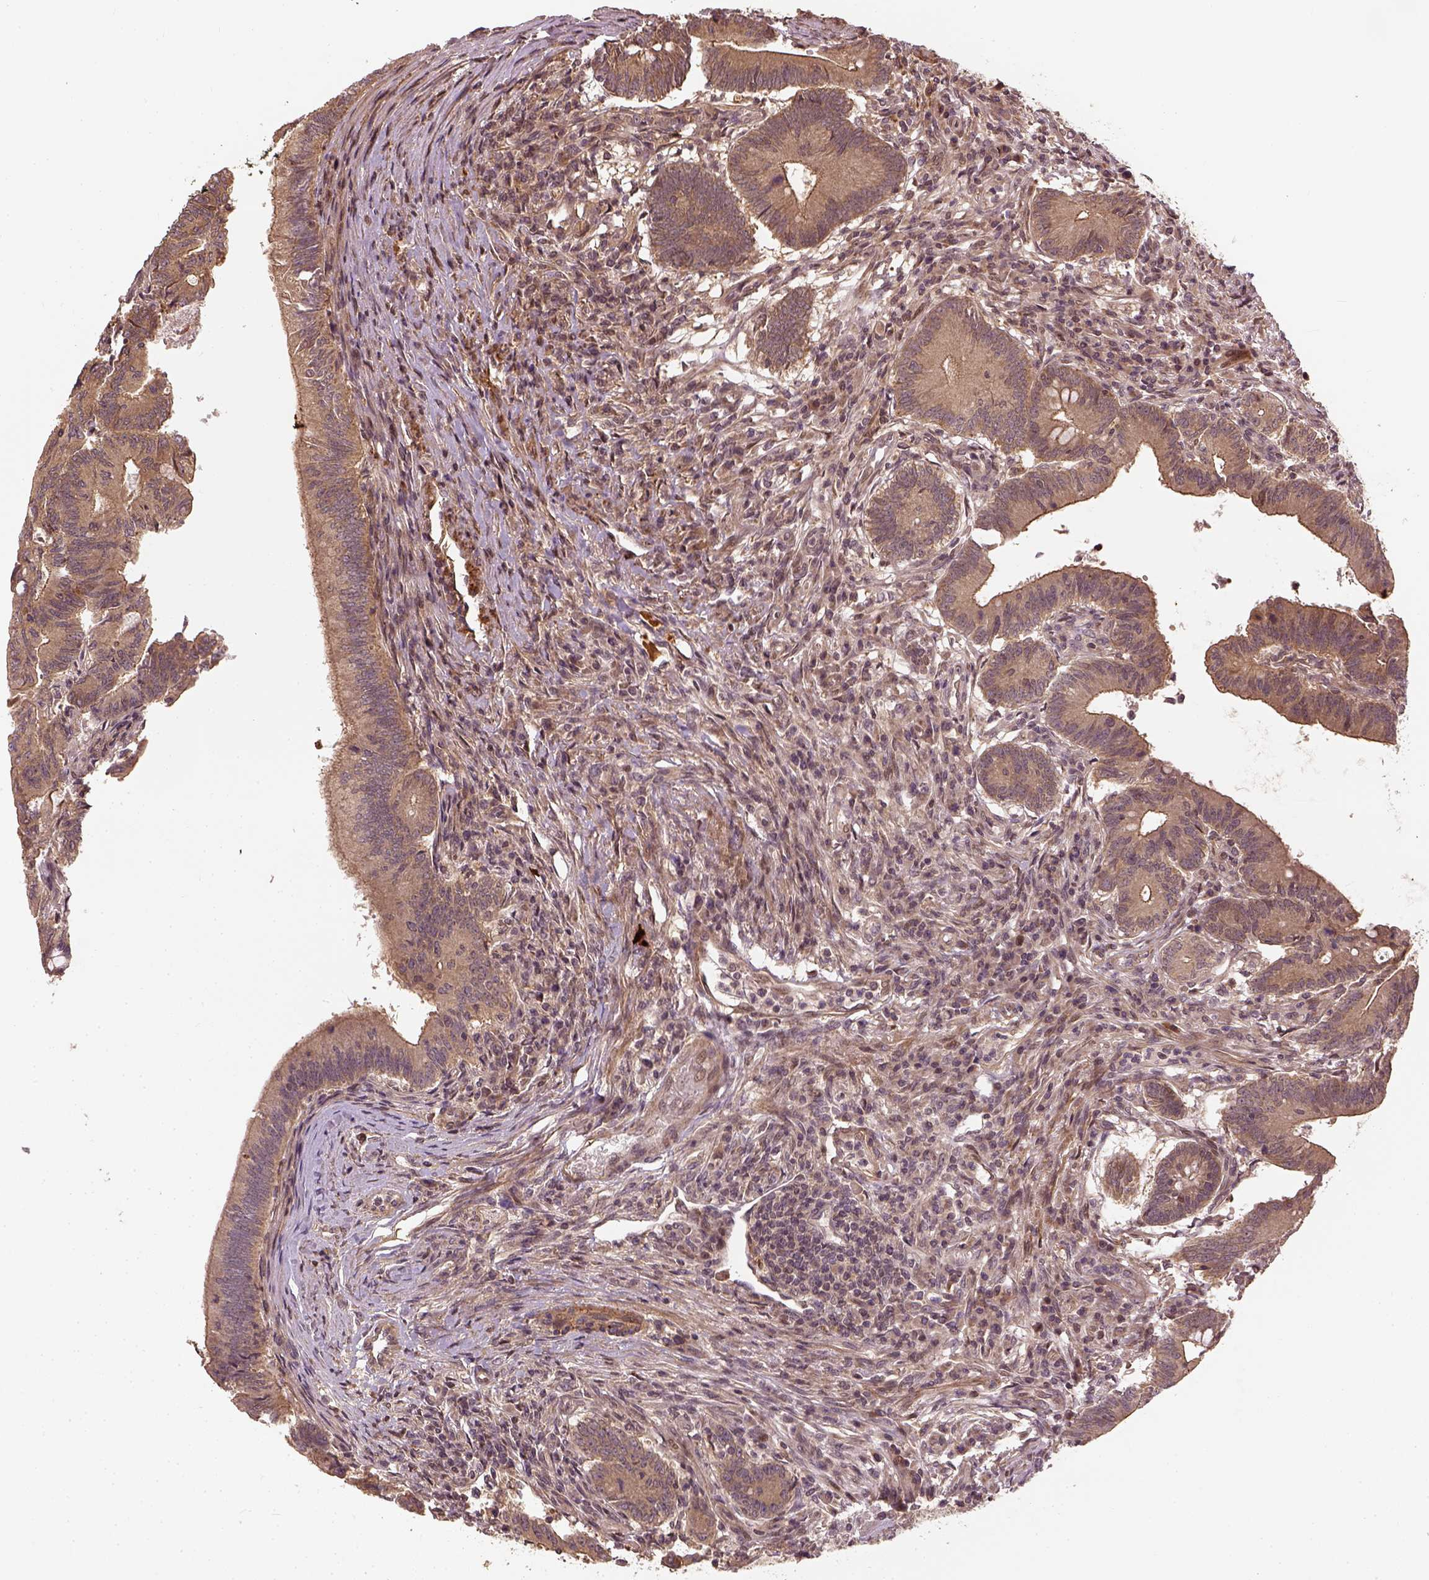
{"staining": {"intensity": "moderate", "quantity": ">75%", "location": "cytoplasmic/membranous"}, "tissue": "colorectal cancer", "cell_type": "Tumor cells", "image_type": "cancer", "snomed": [{"axis": "morphology", "description": "Adenocarcinoma, NOS"}, {"axis": "topography", "description": "Colon"}], "caption": "Protein expression analysis of human colorectal adenocarcinoma reveals moderate cytoplasmic/membranous expression in approximately >75% of tumor cells.", "gene": "VEGFA", "patient": {"sex": "female", "age": 70}}